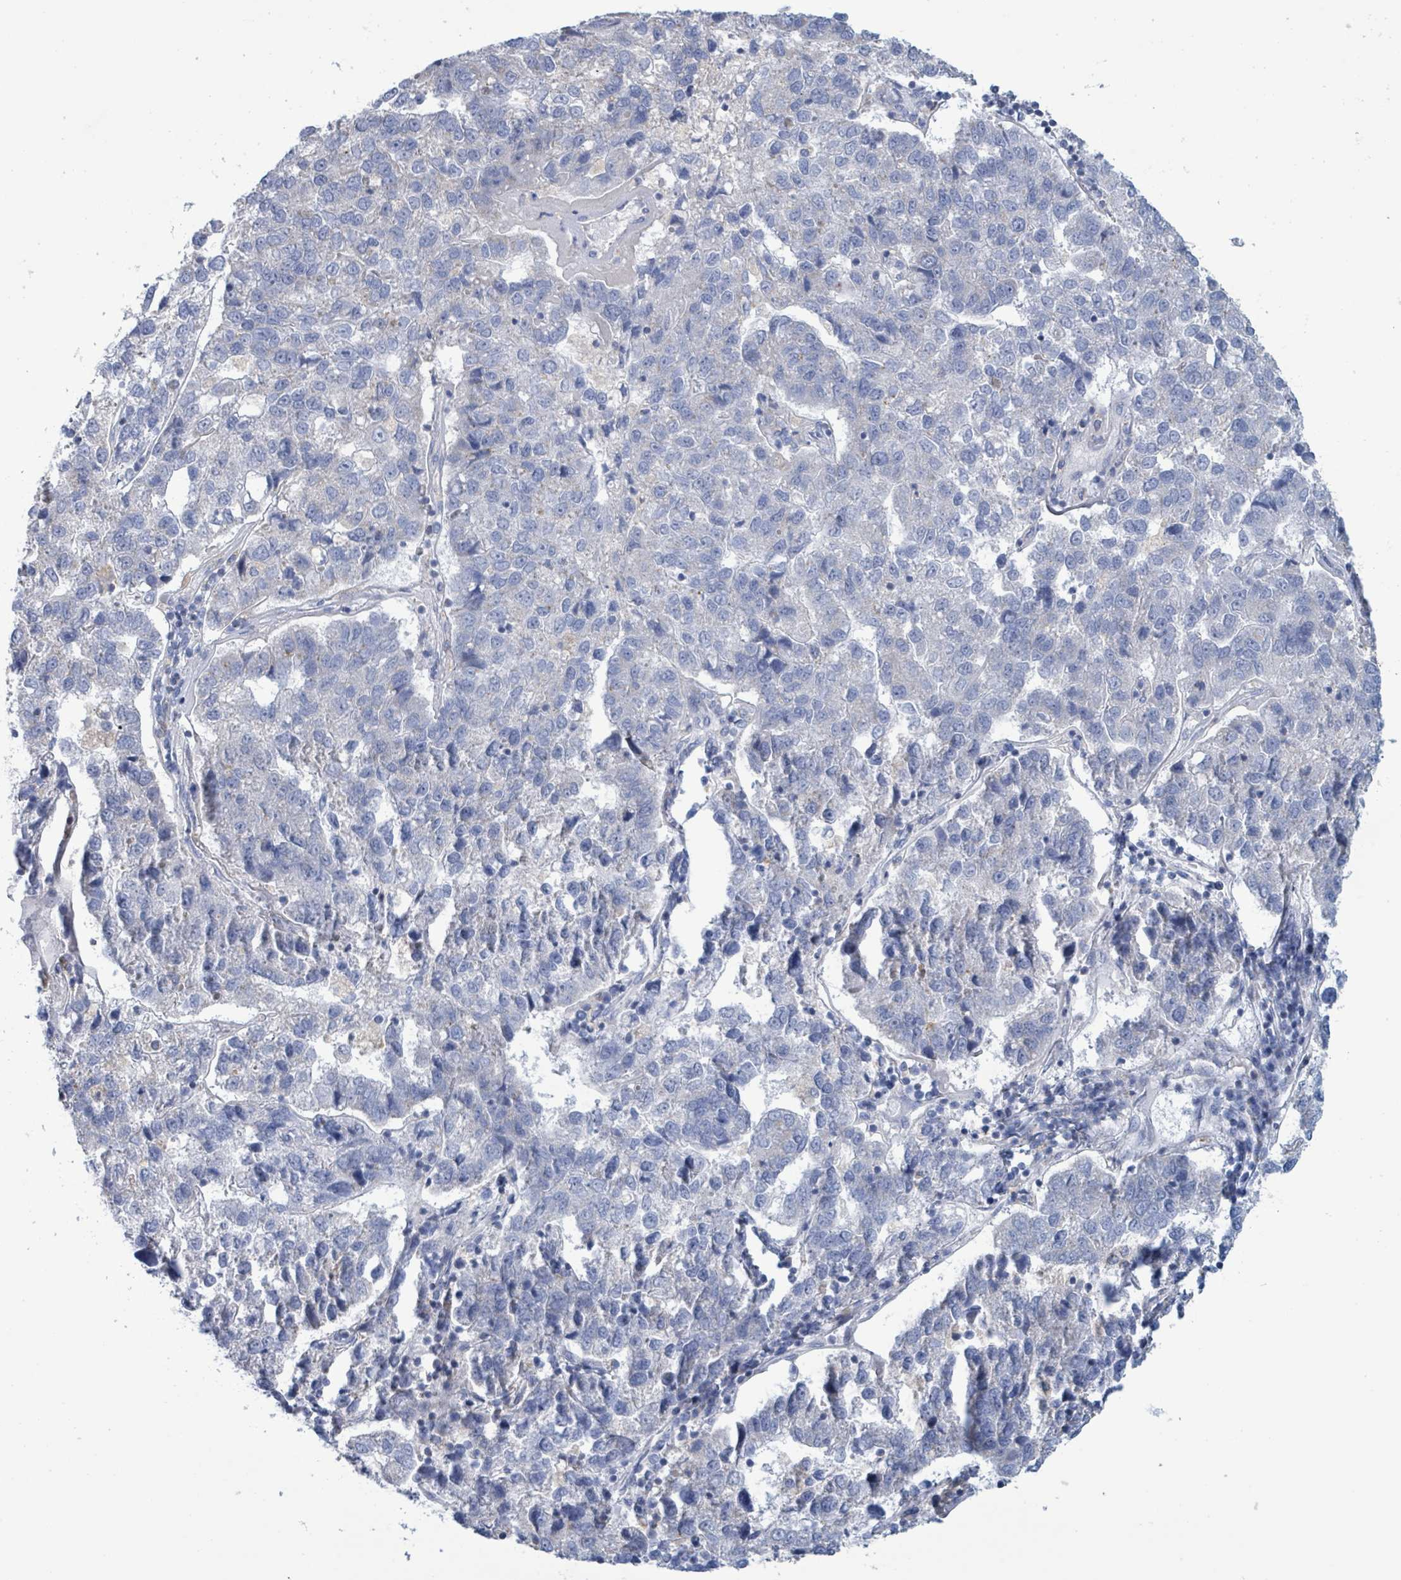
{"staining": {"intensity": "negative", "quantity": "none", "location": "none"}, "tissue": "pancreatic cancer", "cell_type": "Tumor cells", "image_type": "cancer", "snomed": [{"axis": "morphology", "description": "Adenocarcinoma, NOS"}, {"axis": "topography", "description": "Pancreas"}], "caption": "An image of human pancreatic cancer (adenocarcinoma) is negative for staining in tumor cells.", "gene": "AKR1C4", "patient": {"sex": "female", "age": 61}}